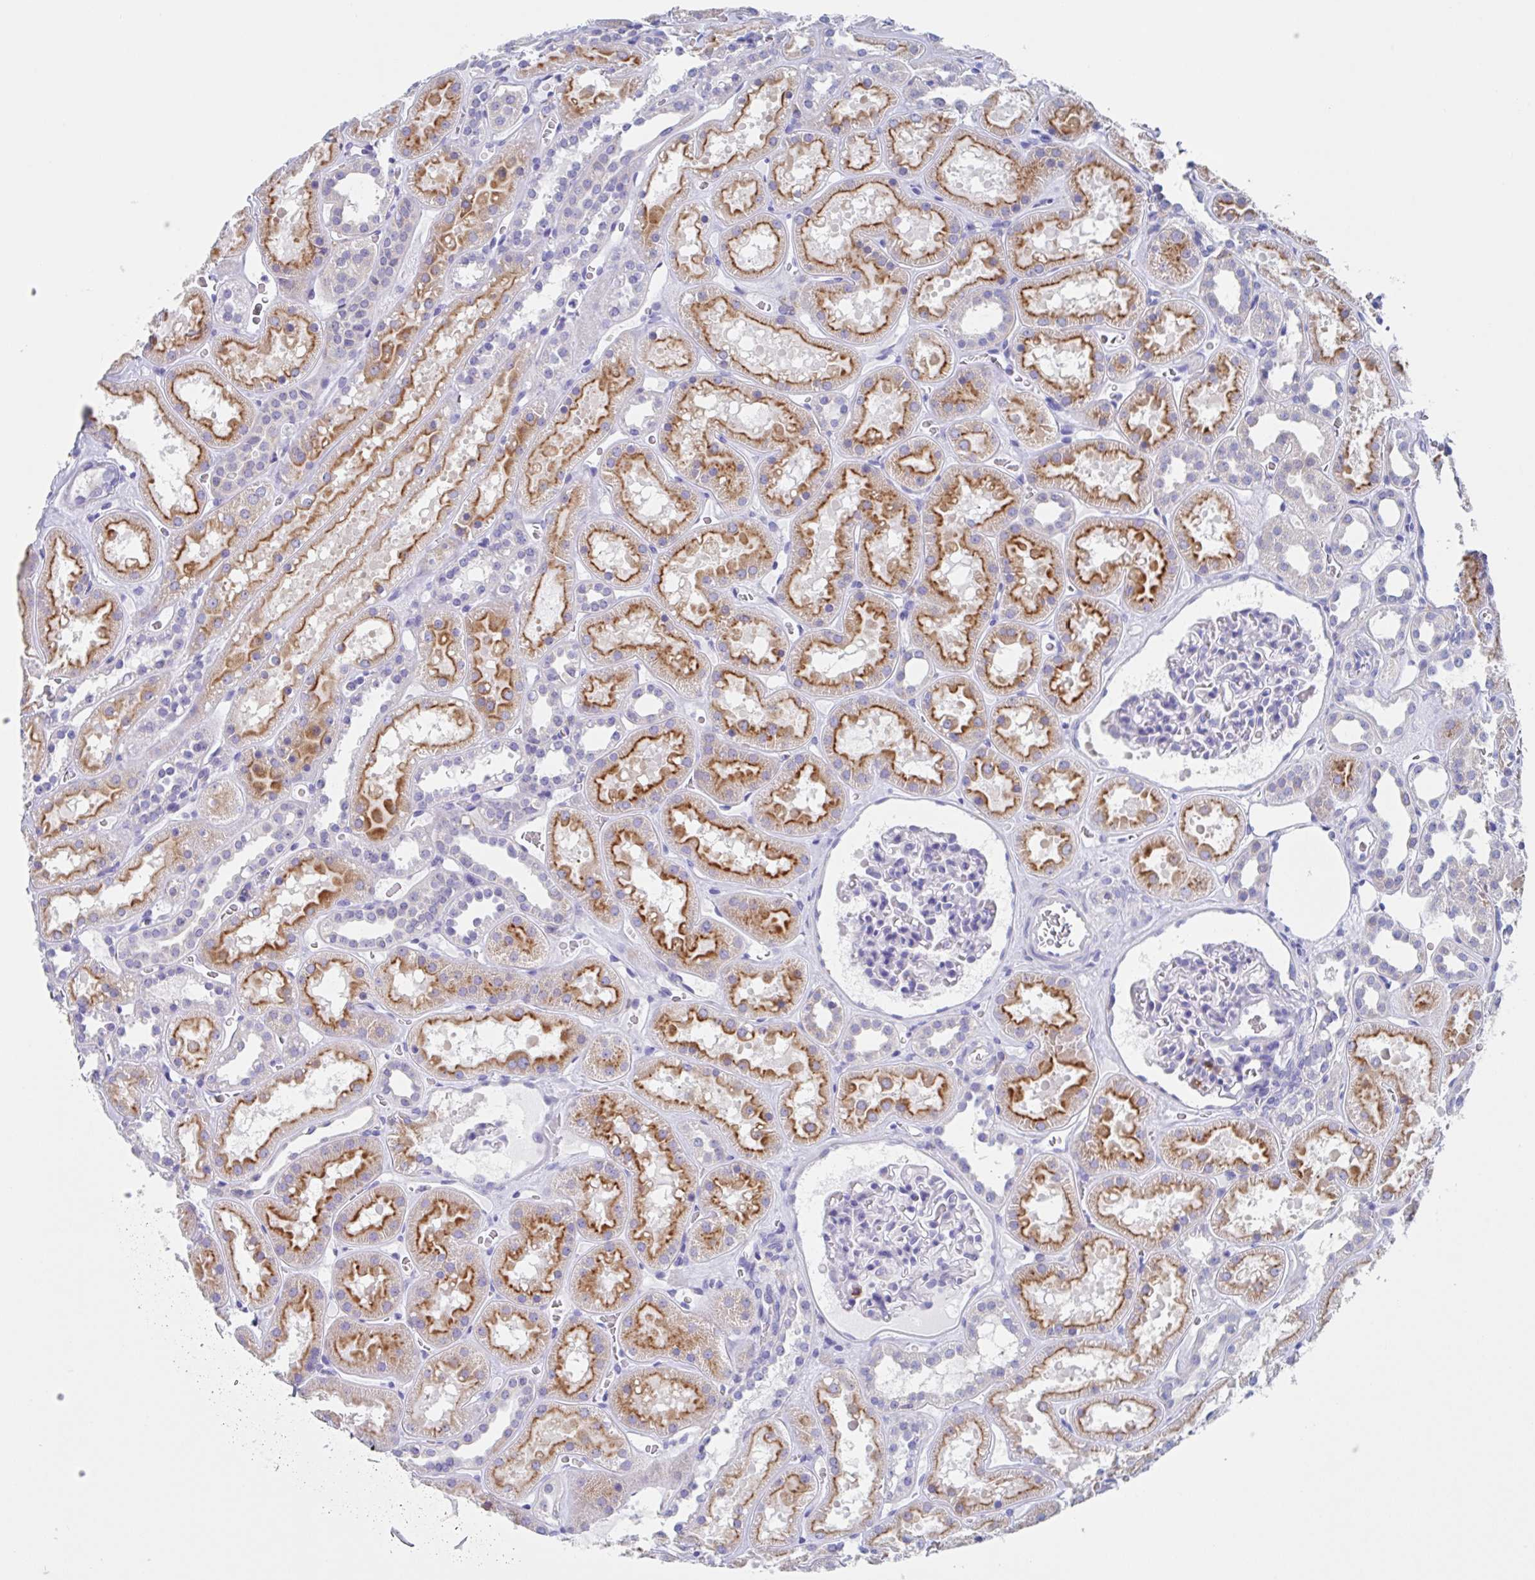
{"staining": {"intensity": "negative", "quantity": "none", "location": "none"}, "tissue": "kidney", "cell_type": "Cells in glomeruli", "image_type": "normal", "snomed": [{"axis": "morphology", "description": "Normal tissue, NOS"}, {"axis": "topography", "description": "Kidney"}], "caption": "Kidney was stained to show a protein in brown. There is no significant expression in cells in glomeruli. (DAB (3,3'-diaminobenzidine) immunohistochemistry (IHC) visualized using brightfield microscopy, high magnification).", "gene": "FCGR3A", "patient": {"sex": "female", "age": 41}}